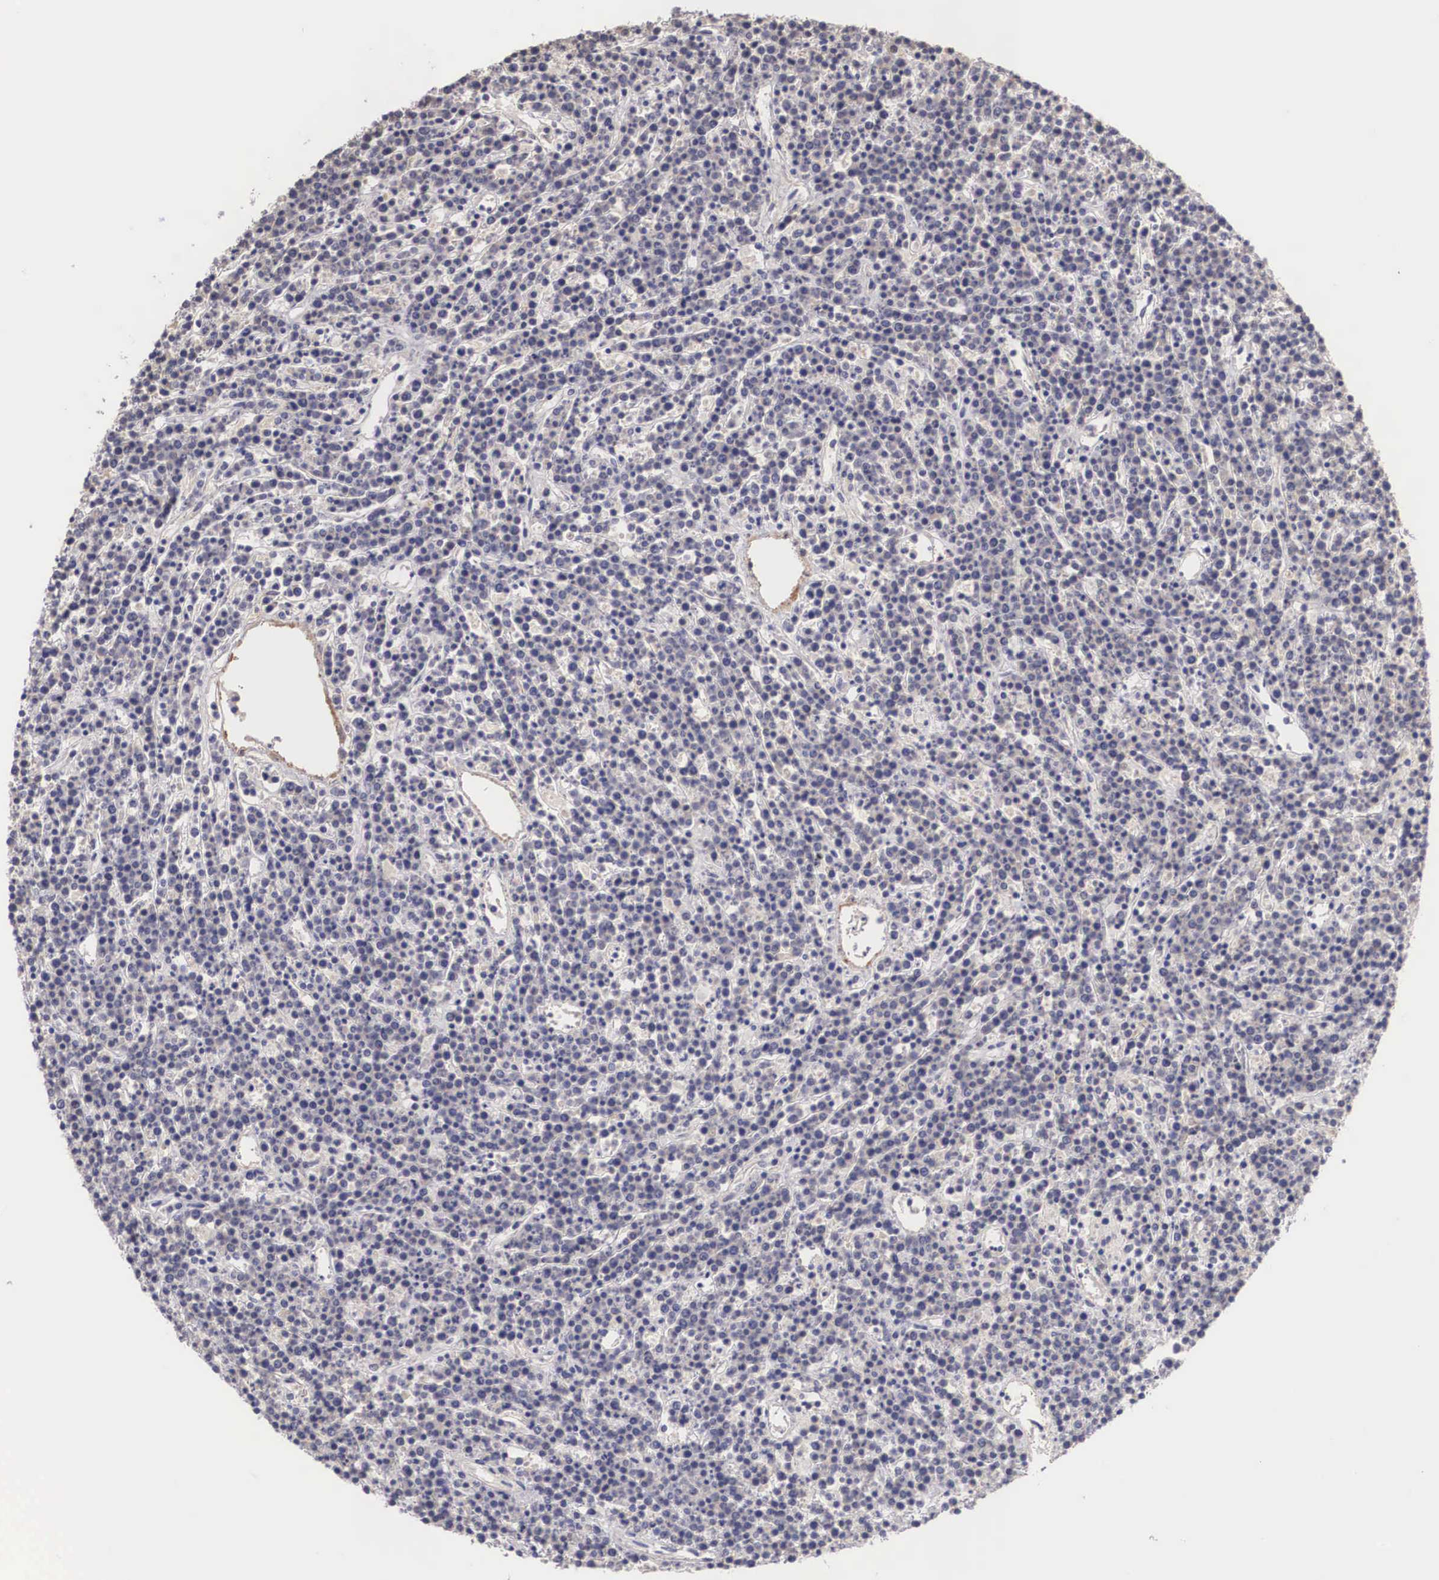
{"staining": {"intensity": "negative", "quantity": "none", "location": "none"}, "tissue": "lymphoma", "cell_type": "Tumor cells", "image_type": "cancer", "snomed": [{"axis": "morphology", "description": "Malignant lymphoma, non-Hodgkin's type, High grade"}, {"axis": "topography", "description": "Ovary"}], "caption": "Protein analysis of lymphoma exhibits no significant expression in tumor cells.", "gene": "ENOX2", "patient": {"sex": "female", "age": 56}}